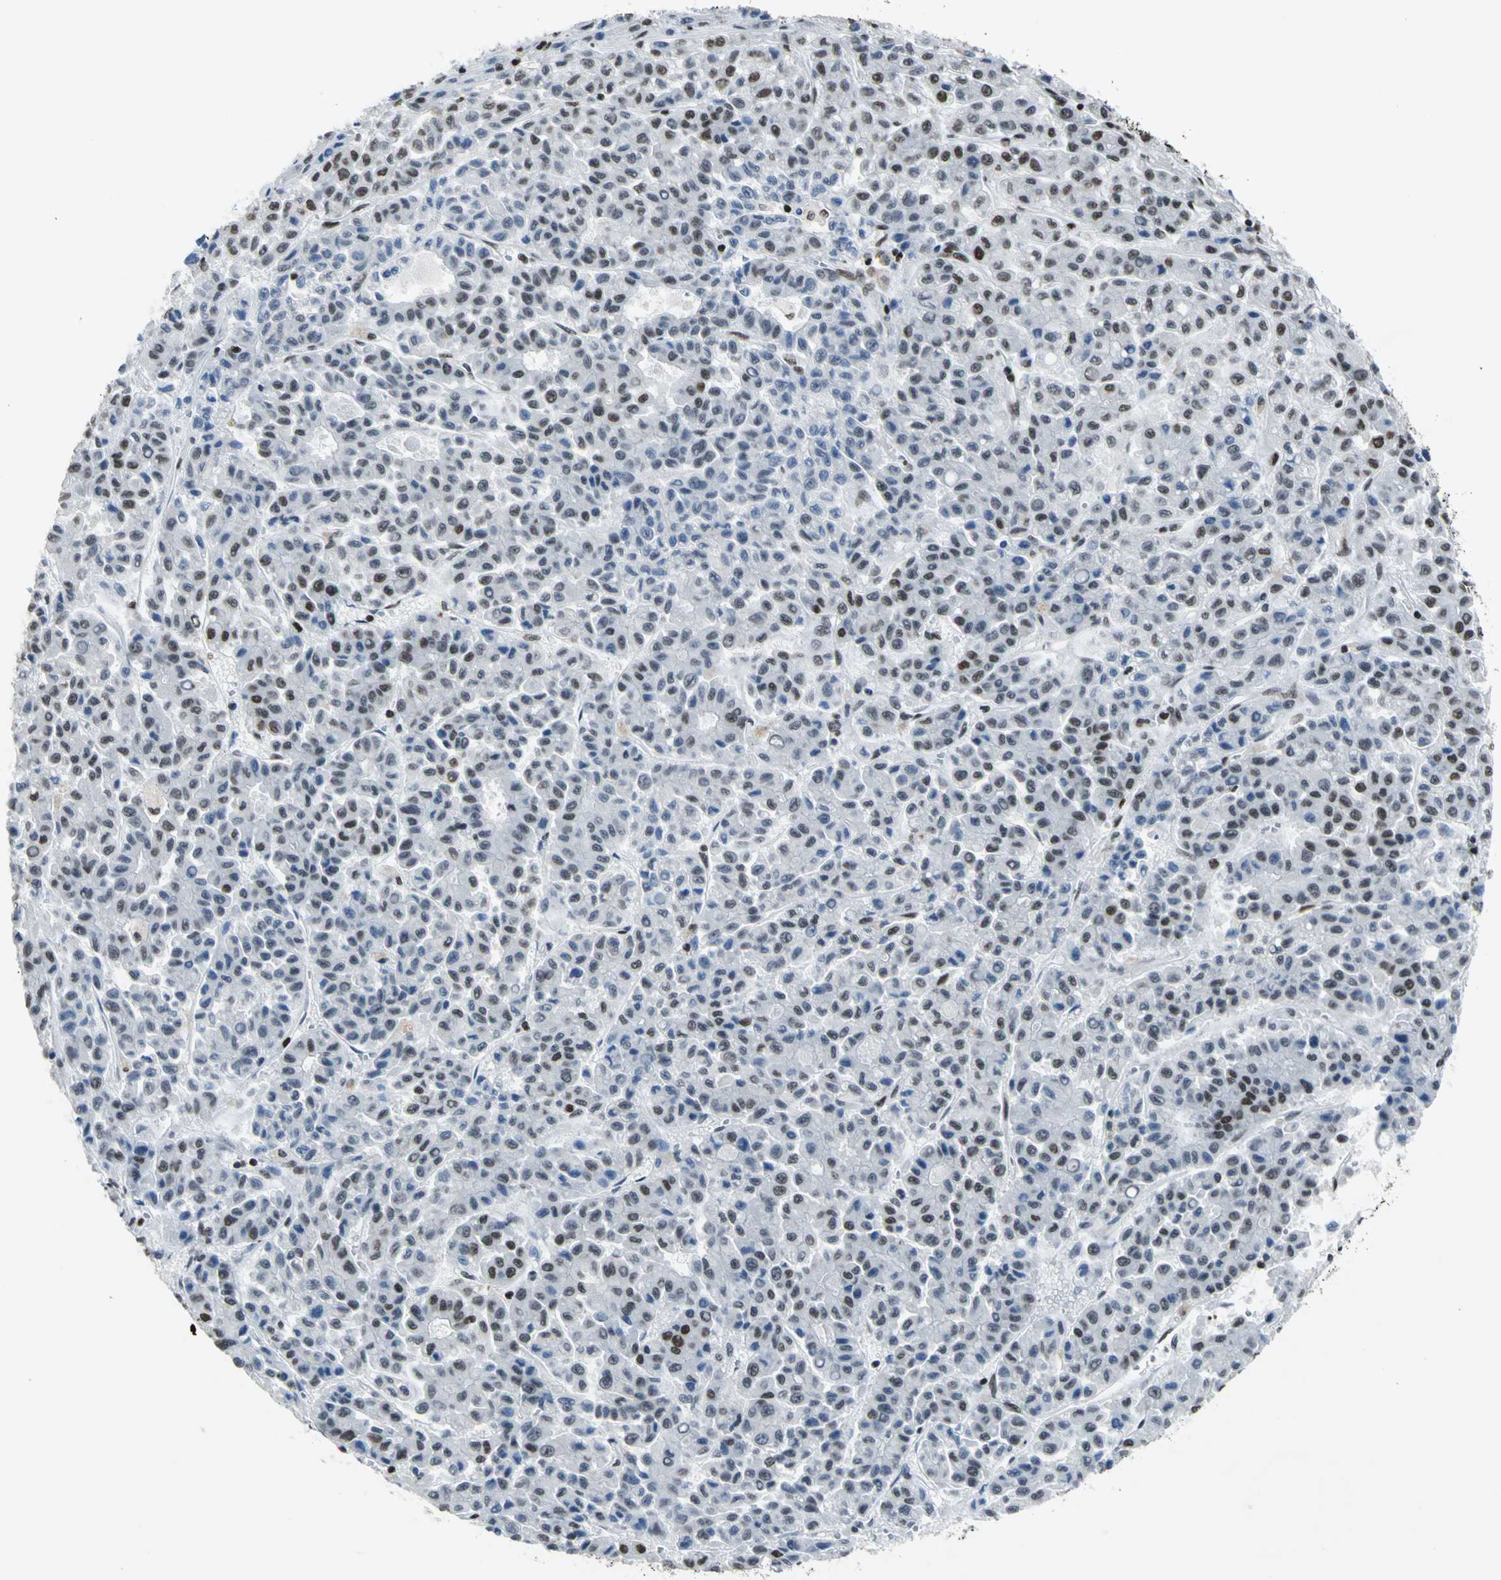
{"staining": {"intensity": "strong", "quantity": "25%-75%", "location": "nuclear"}, "tissue": "liver cancer", "cell_type": "Tumor cells", "image_type": "cancer", "snomed": [{"axis": "morphology", "description": "Carcinoma, Hepatocellular, NOS"}, {"axis": "topography", "description": "Liver"}], "caption": "Tumor cells show high levels of strong nuclear positivity in about 25%-75% of cells in human liver hepatocellular carcinoma.", "gene": "HNRNPD", "patient": {"sex": "male", "age": 70}}